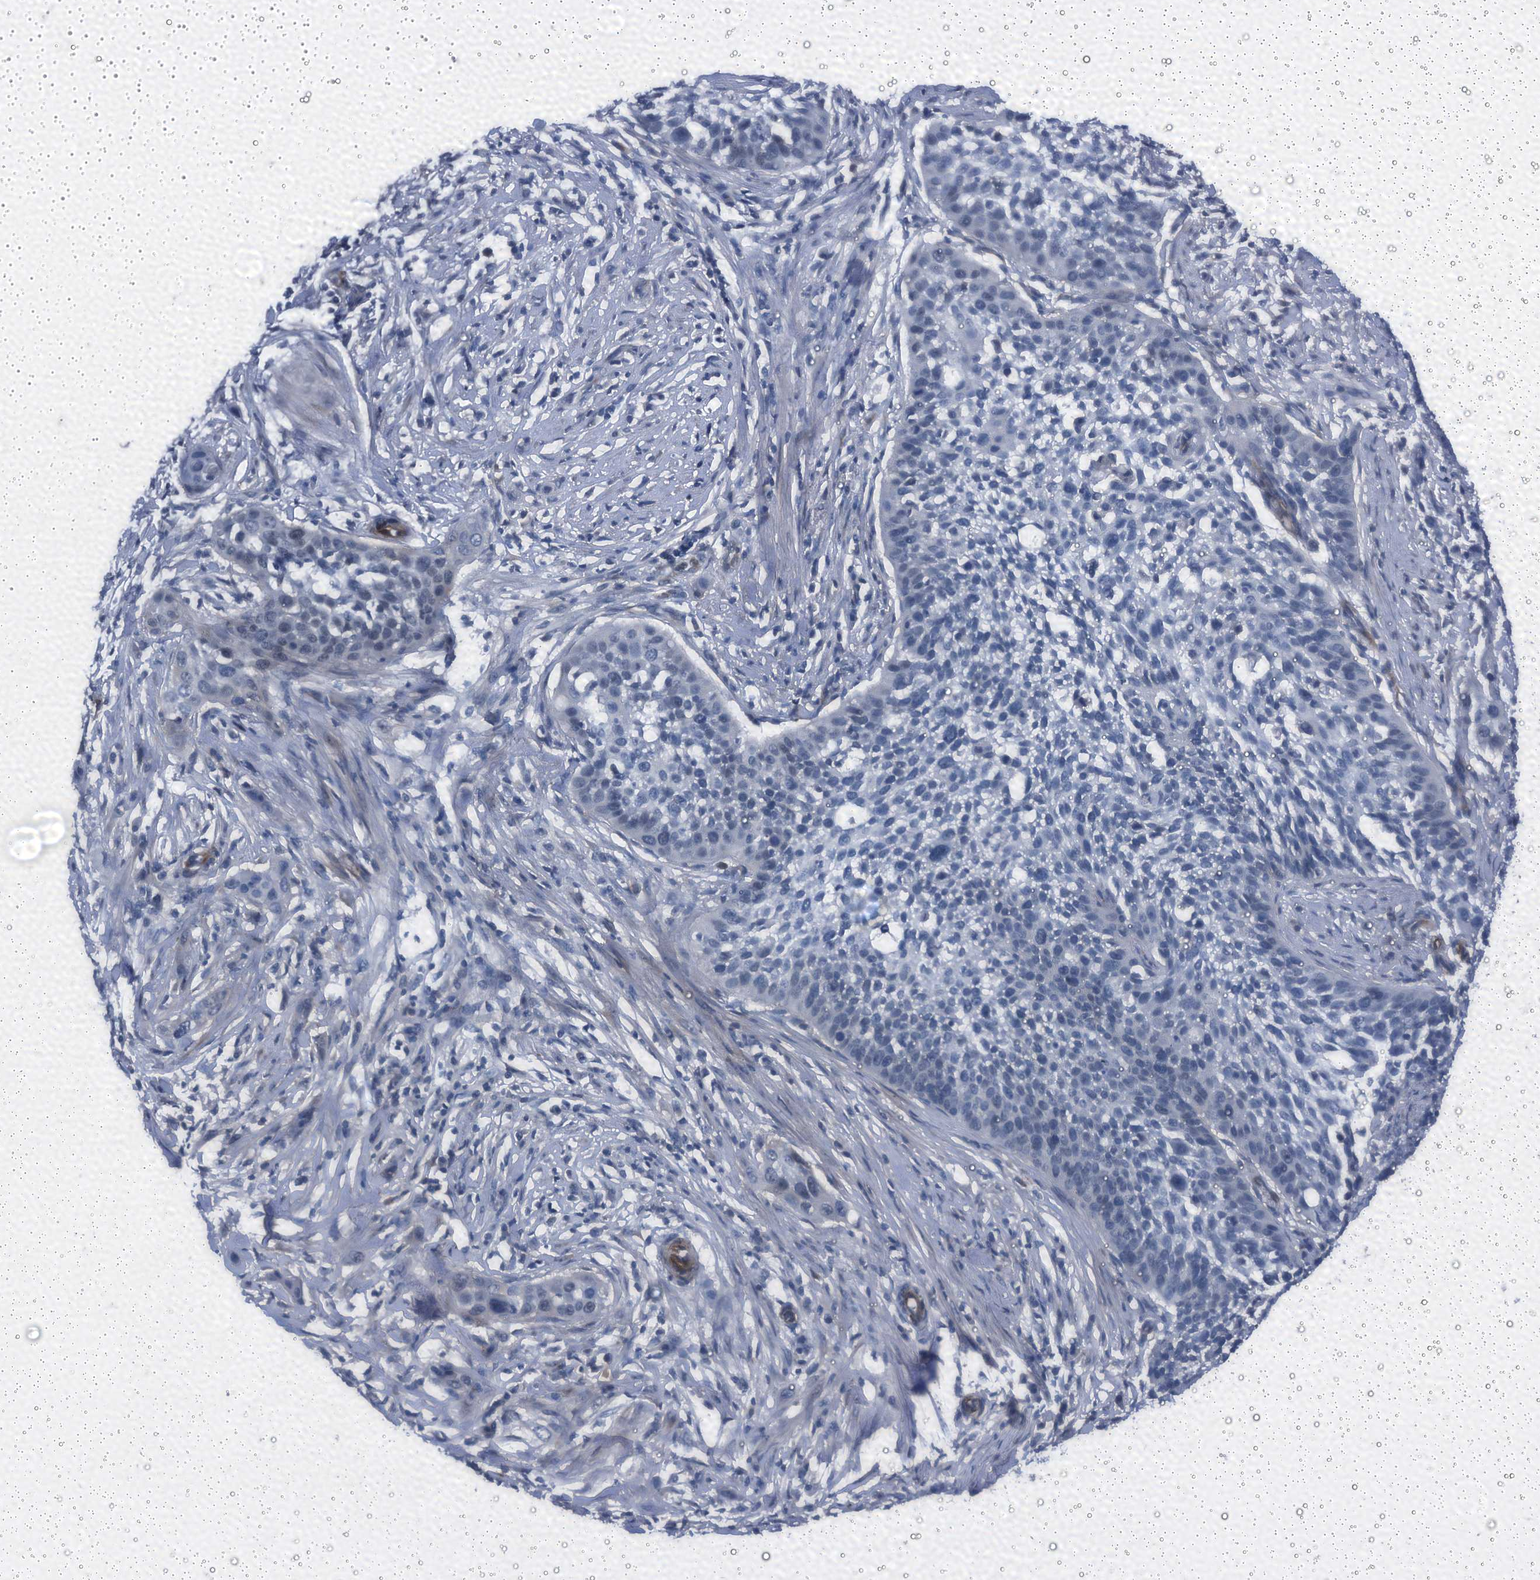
{"staining": {"intensity": "negative", "quantity": "none", "location": "none"}, "tissue": "cervical cancer", "cell_type": "Tumor cells", "image_type": "cancer", "snomed": [{"axis": "morphology", "description": "Squamous cell carcinoma, NOS"}, {"axis": "topography", "description": "Cervix"}], "caption": "High magnification brightfield microscopy of cervical cancer (squamous cell carcinoma) stained with DAB (3,3'-diaminobenzidine) (brown) and counterstained with hematoxylin (blue): tumor cells show no significant positivity.", "gene": "EMG1", "patient": {"sex": "female", "age": 34}}